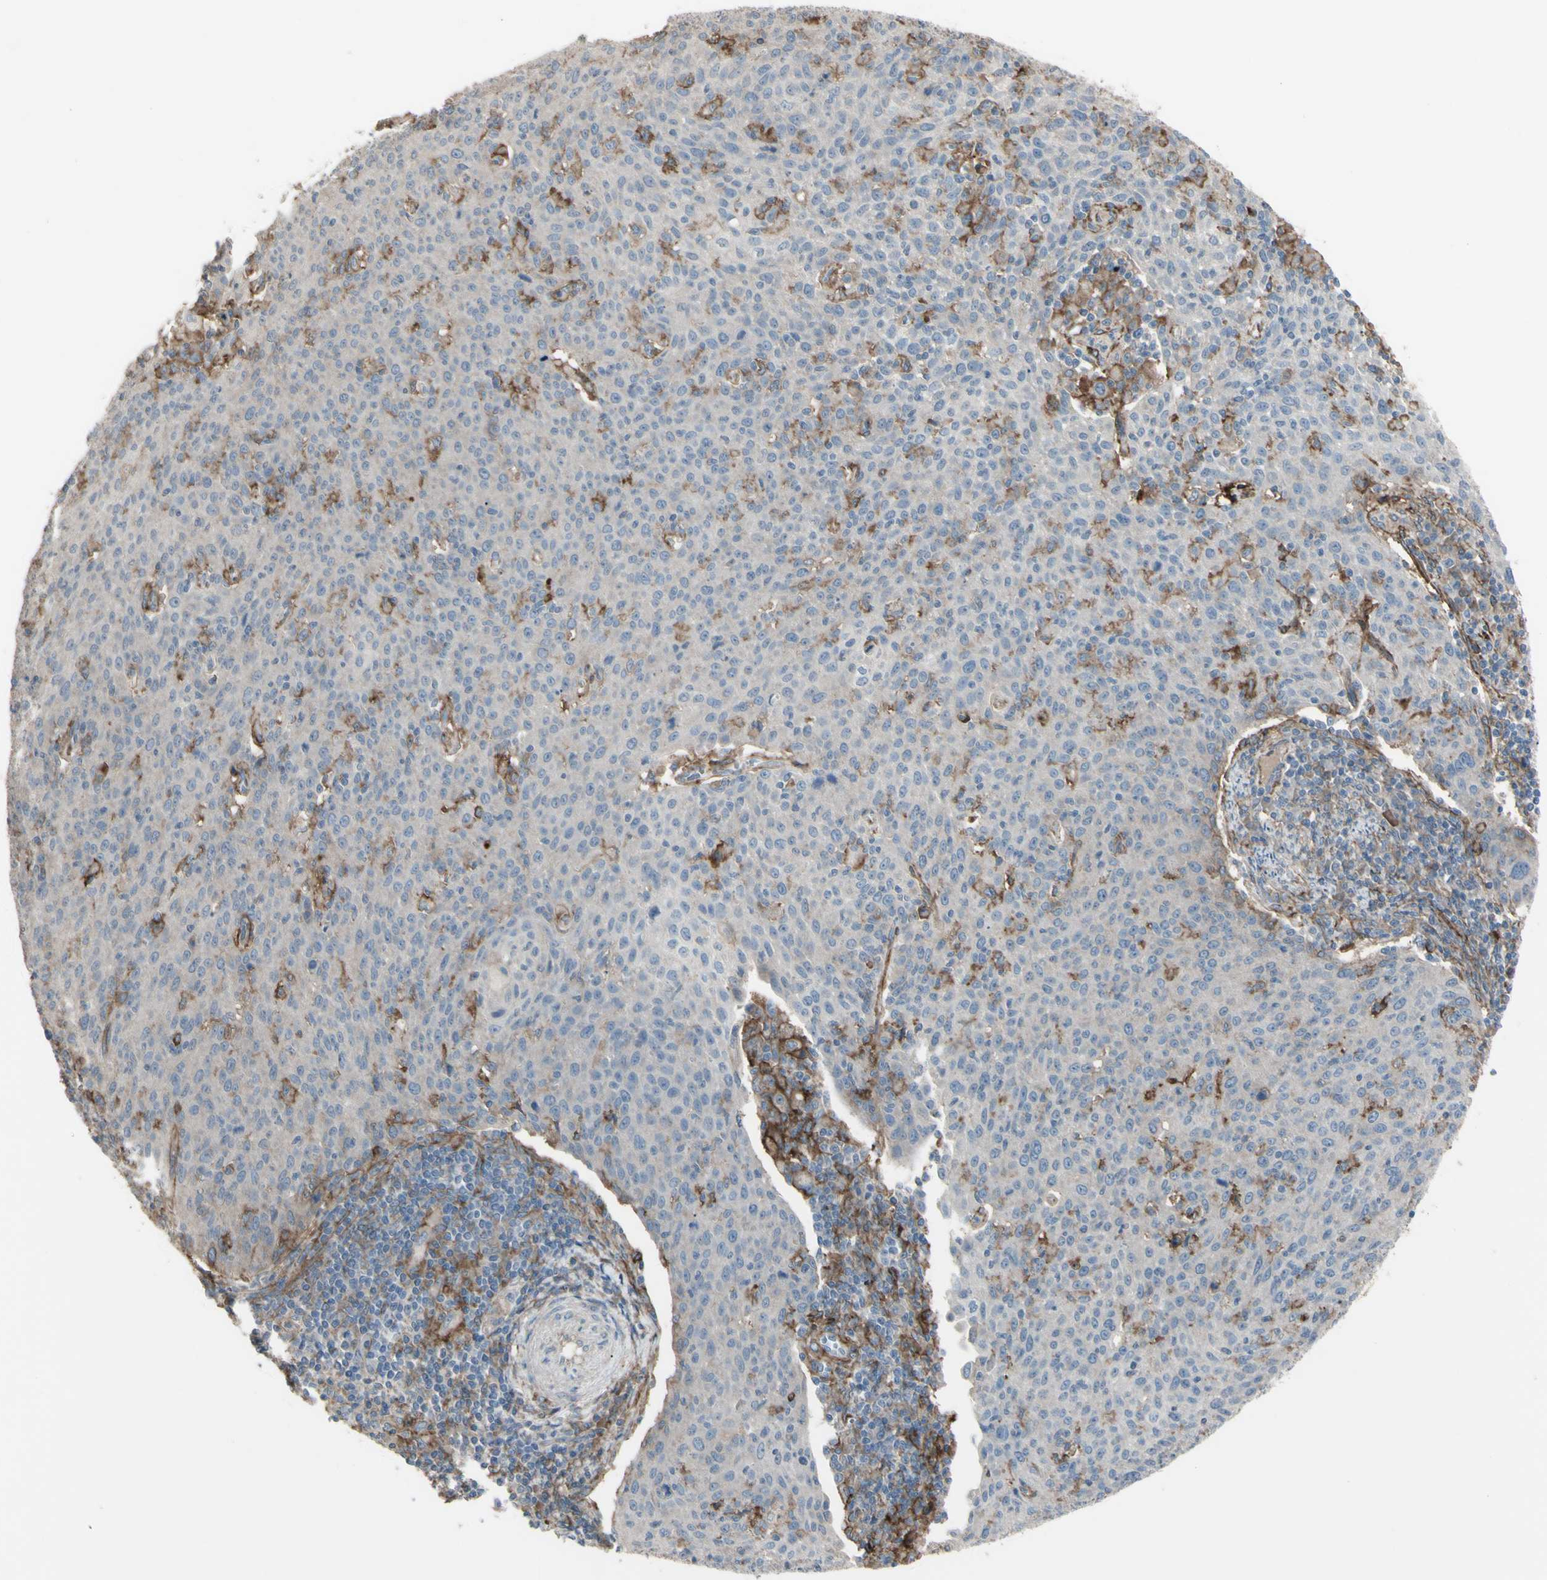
{"staining": {"intensity": "weak", "quantity": "25%-75%", "location": "cytoplasmic/membranous"}, "tissue": "cervical cancer", "cell_type": "Tumor cells", "image_type": "cancer", "snomed": [{"axis": "morphology", "description": "Squamous cell carcinoma, NOS"}, {"axis": "topography", "description": "Cervix"}], "caption": "An IHC image of neoplastic tissue is shown. Protein staining in brown shows weak cytoplasmic/membranous positivity in cervical squamous cell carcinoma within tumor cells.", "gene": "CD276", "patient": {"sex": "female", "age": 38}}